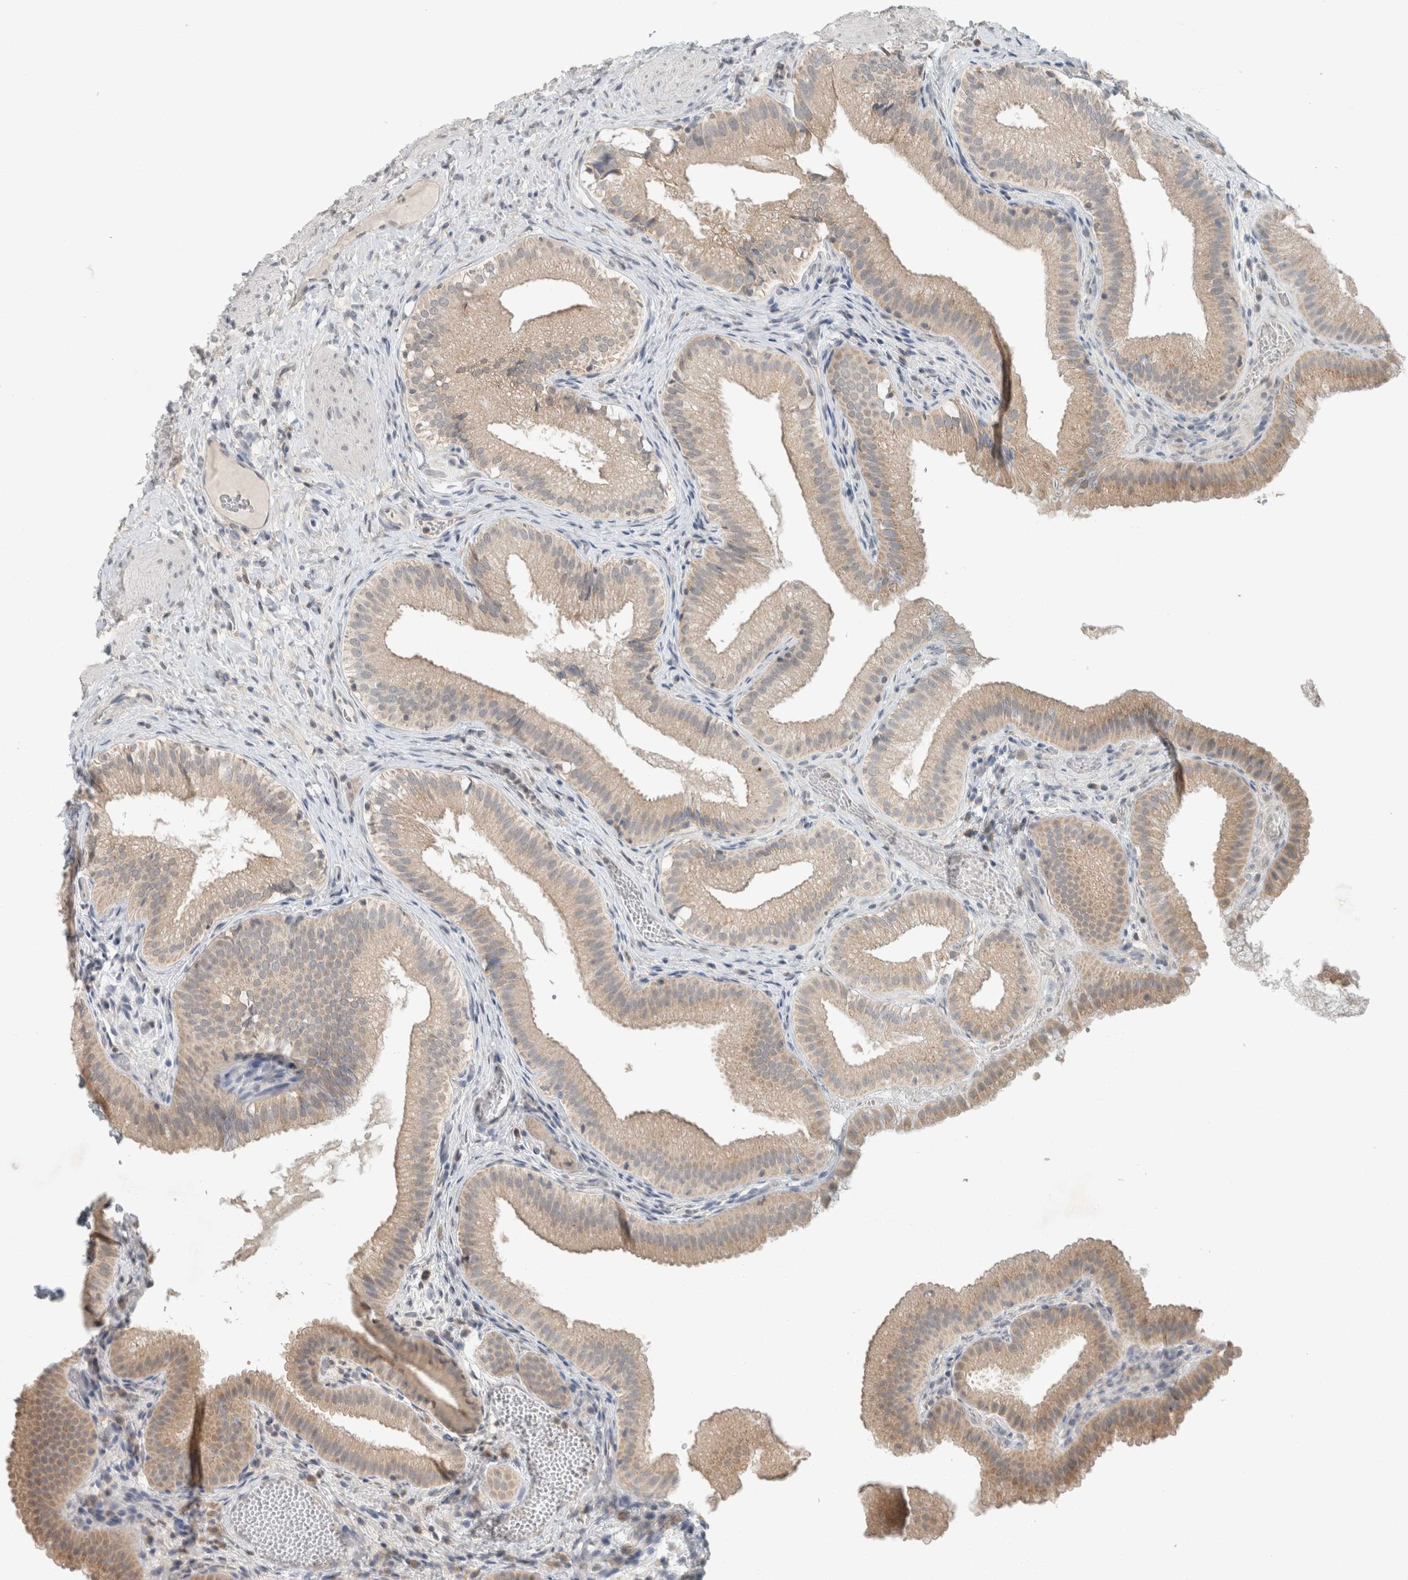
{"staining": {"intensity": "weak", "quantity": ">75%", "location": "cytoplasmic/membranous"}, "tissue": "gallbladder", "cell_type": "Glandular cells", "image_type": "normal", "snomed": [{"axis": "morphology", "description": "Normal tissue, NOS"}, {"axis": "topography", "description": "Gallbladder"}], "caption": "An image of gallbladder stained for a protein exhibits weak cytoplasmic/membranous brown staining in glandular cells.", "gene": "TRIT1", "patient": {"sex": "female", "age": 30}}